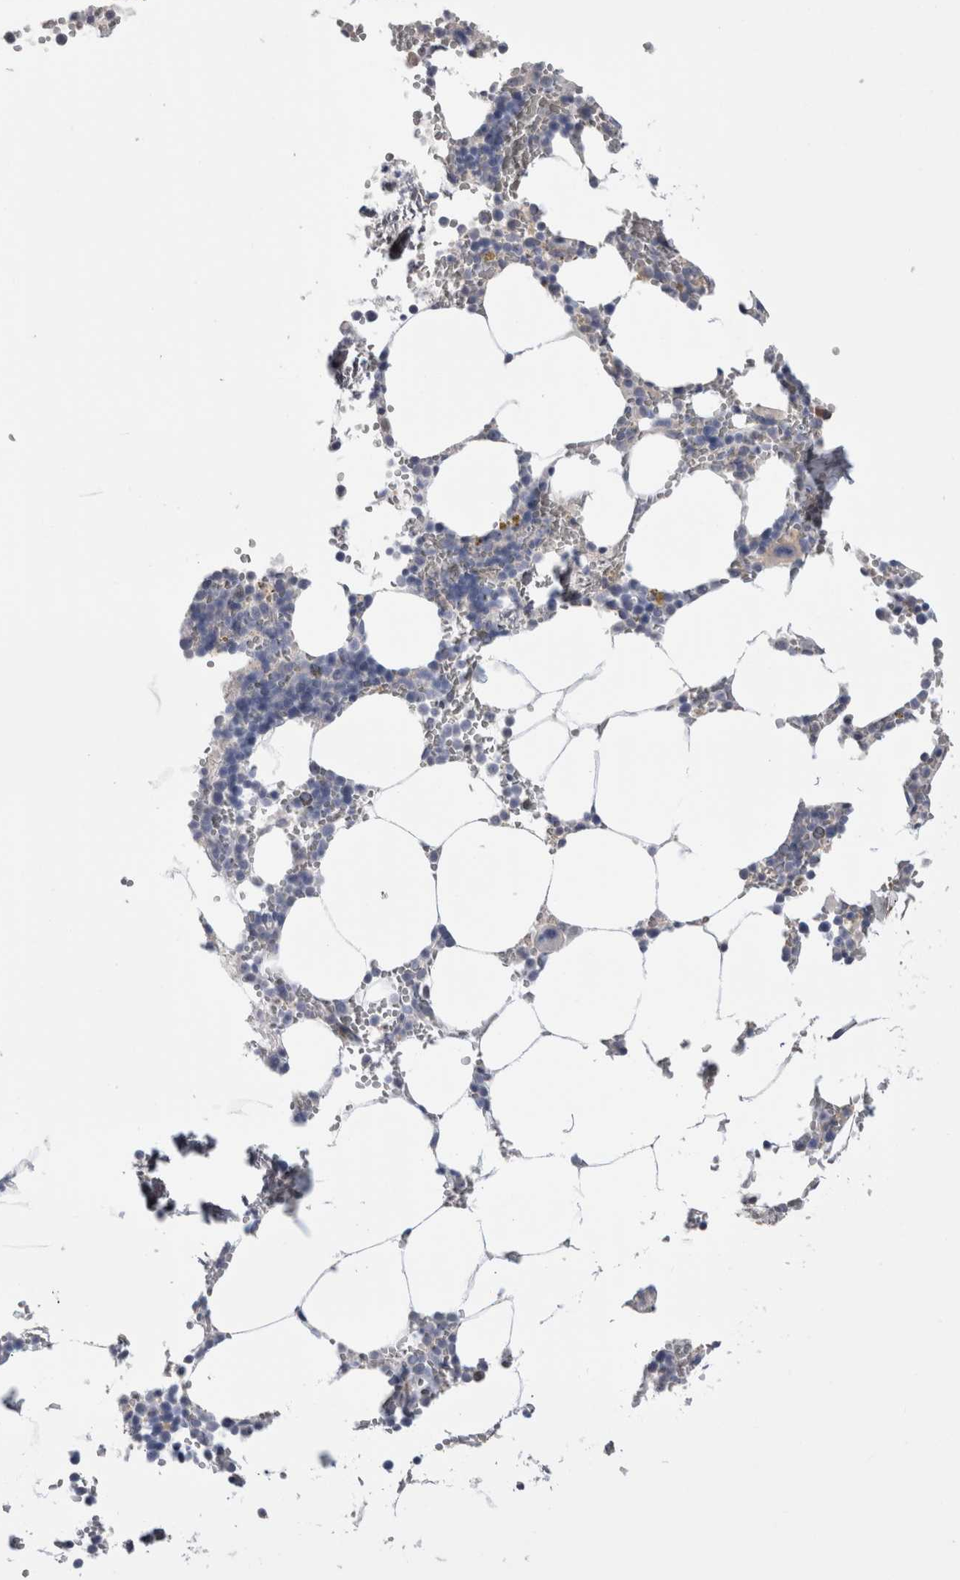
{"staining": {"intensity": "negative", "quantity": "none", "location": "none"}, "tissue": "bone marrow", "cell_type": "Hematopoietic cells", "image_type": "normal", "snomed": [{"axis": "morphology", "description": "Normal tissue, NOS"}, {"axis": "topography", "description": "Bone marrow"}], "caption": "High power microscopy image of an IHC image of normal bone marrow, revealing no significant staining in hematopoietic cells.", "gene": "SCRN1", "patient": {"sex": "male", "age": 70}}